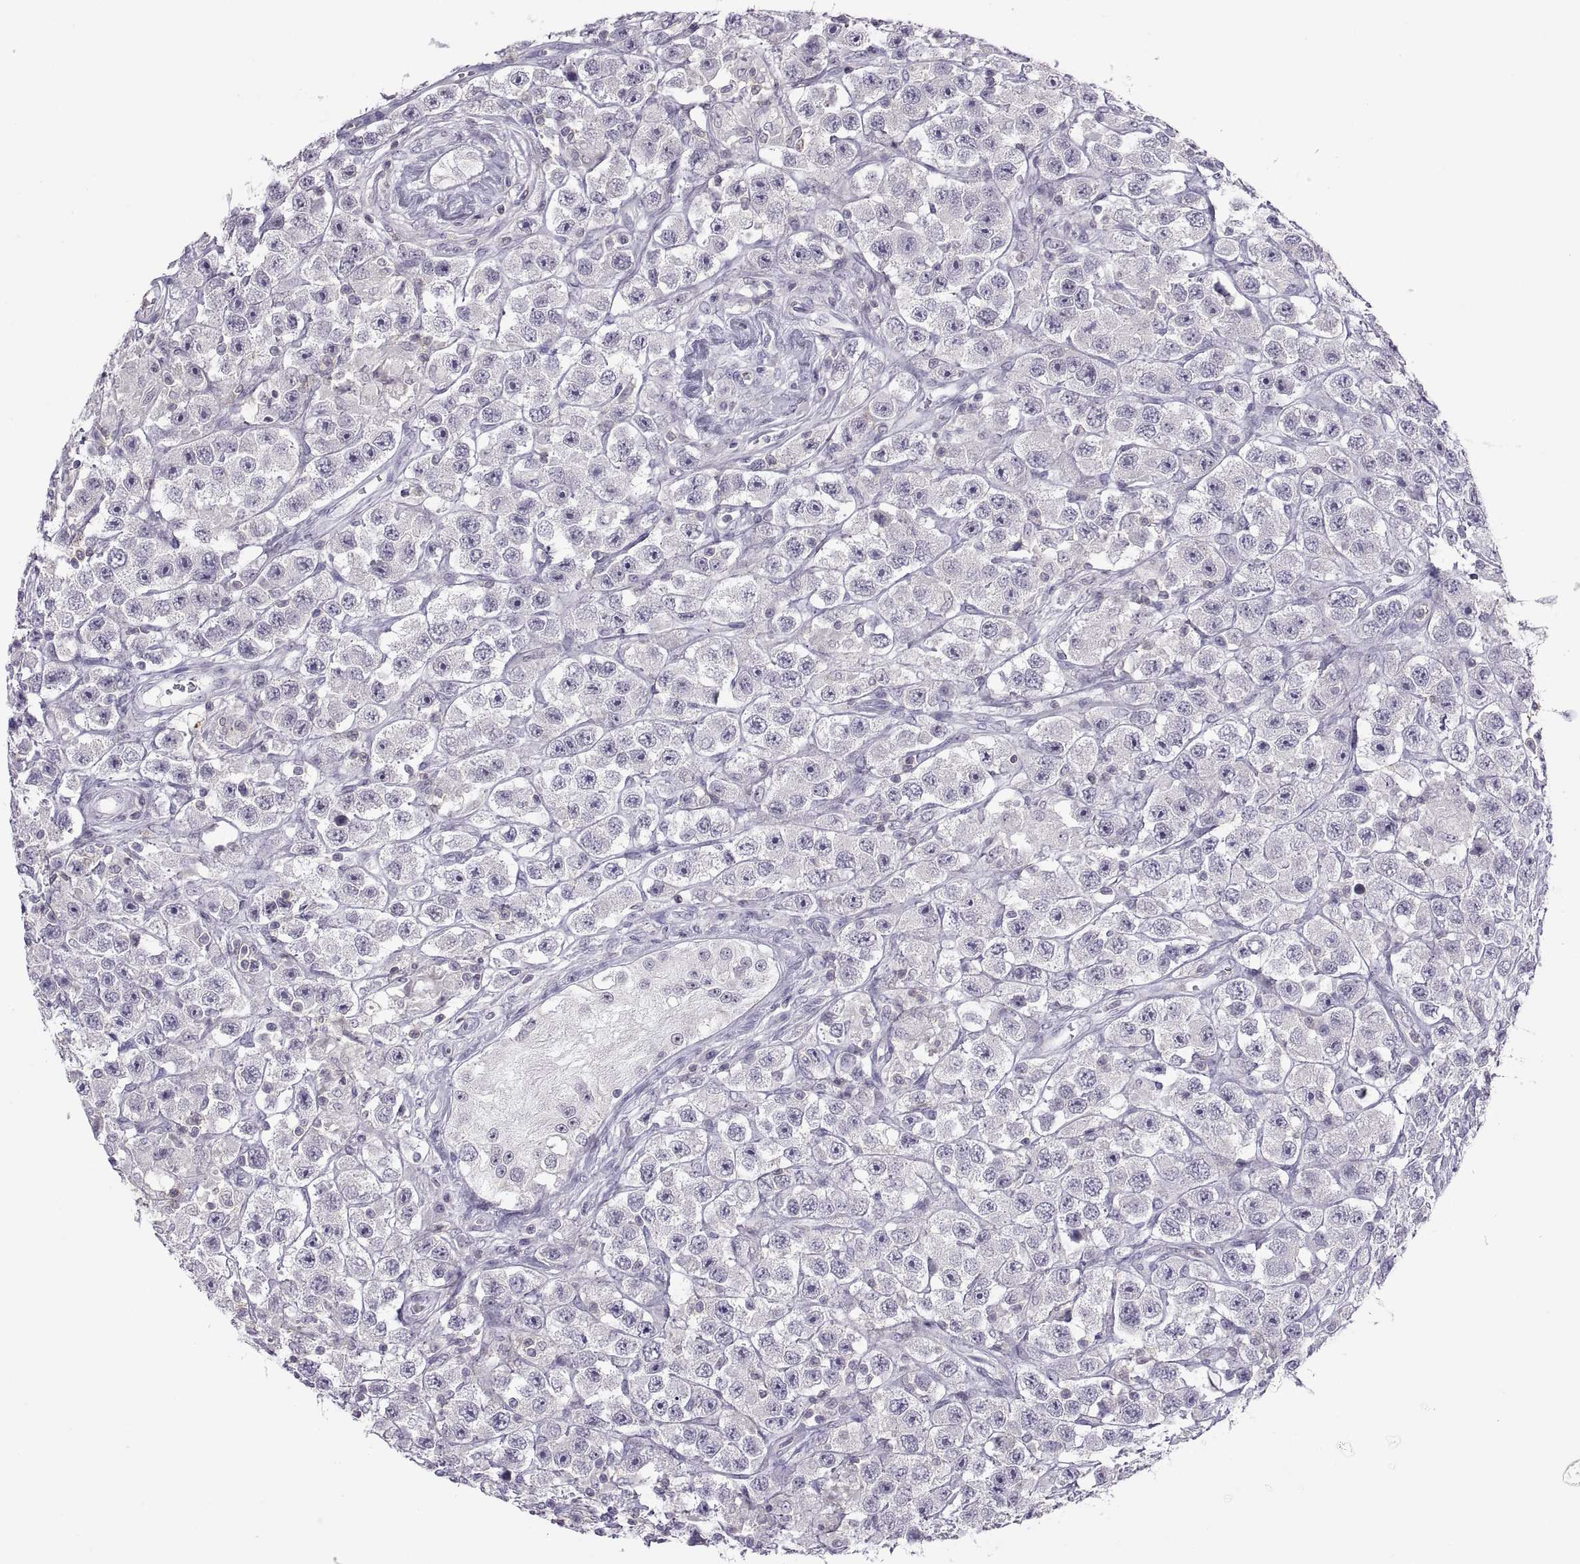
{"staining": {"intensity": "negative", "quantity": "none", "location": "none"}, "tissue": "testis cancer", "cell_type": "Tumor cells", "image_type": "cancer", "snomed": [{"axis": "morphology", "description": "Seminoma, NOS"}, {"axis": "topography", "description": "Testis"}], "caption": "The histopathology image demonstrates no significant expression in tumor cells of testis cancer (seminoma).", "gene": "TTC21A", "patient": {"sex": "male", "age": 45}}